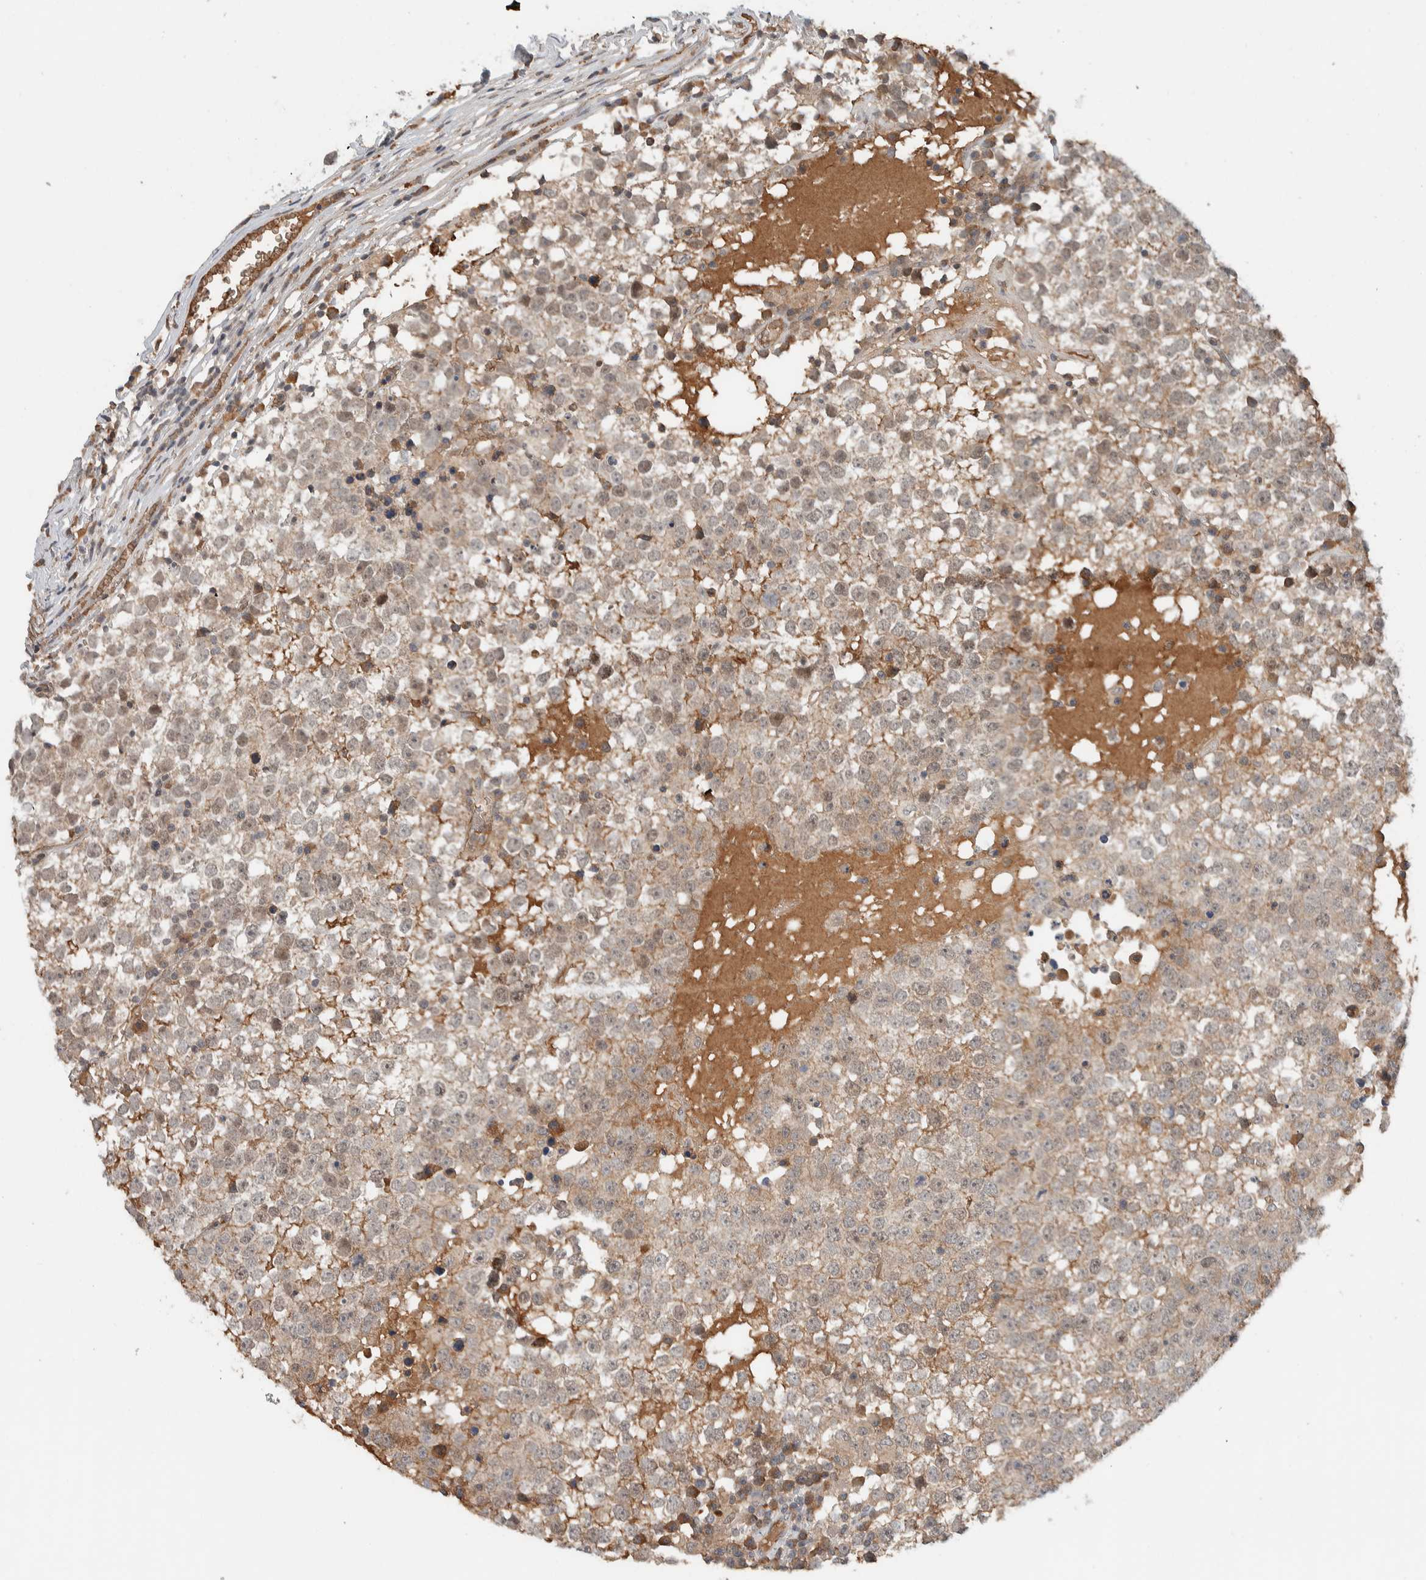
{"staining": {"intensity": "weak", "quantity": ">75%", "location": "cytoplasmic/membranous"}, "tissue": "testis cancer", "cell_type": "Tumor cells", "image_type": "cancer", "snomed": [{"axis": "morphology", "description": "Seminoma, NOS"}, {"axis": "topography", "description": "Testis"}], "caption": "Protein staining reveals weak cytoplasmic/membranous expression in about >75% of tumor cells in testis cancer.", "gene": "ARMC7", "patient": {"sex": "male", "age": 65}}